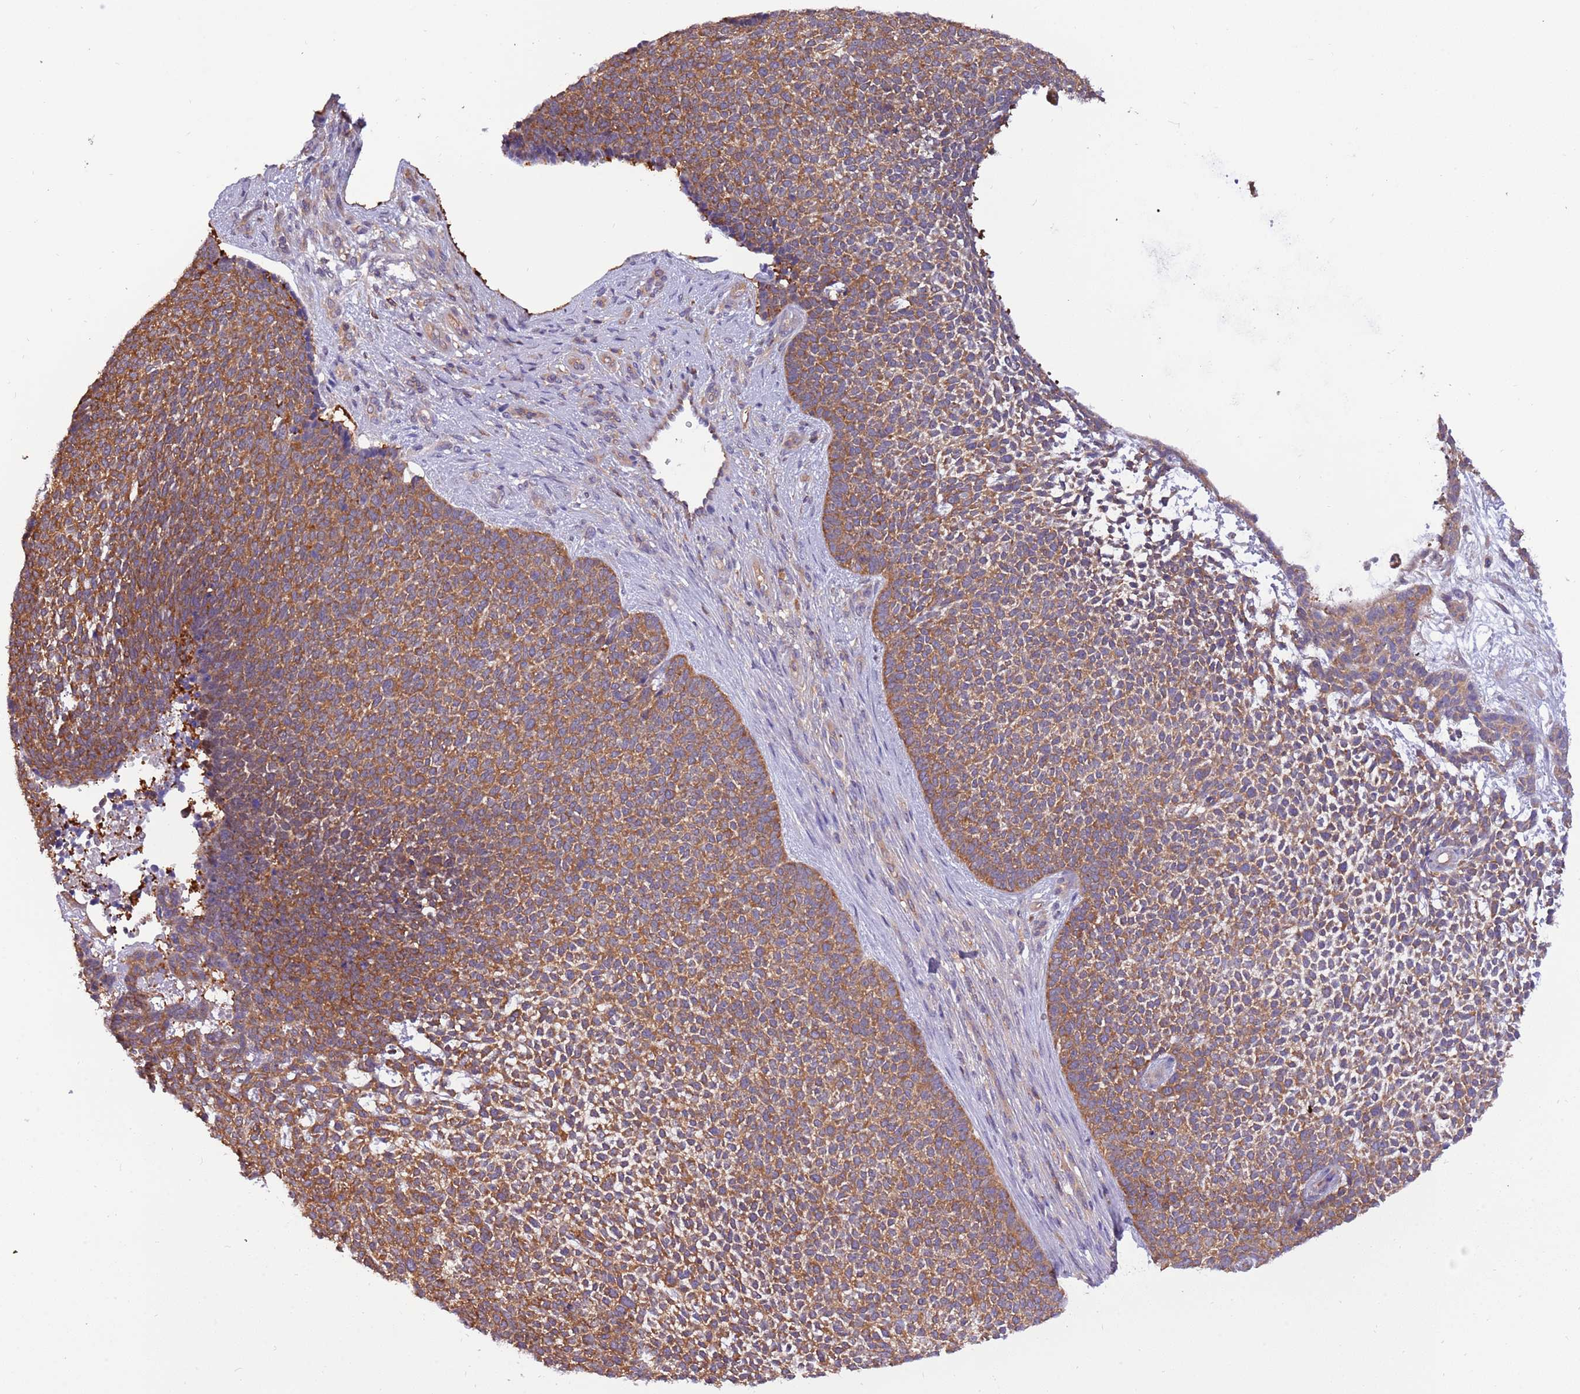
{"staining": {"intensity": "strong", "quantity": ">75%", "location": "cytoplasmic/membranous"}, "tissue": "skin cancer", "cell_type": "Tumor cells", "image_type": "cancer", "snomed": [{"axis": "morphology", "description": "Basal cell carcinoma"}, {"axis": "topography", "description": "Skin"}], "caption": "Immunohistochemical staining of skin cancer displays high levels of strong cytoplasmic/membranous expression in approximately >75% of tumor cells.", "gene": "STIP1", "patient": {"sex": "female", "age": 84}}